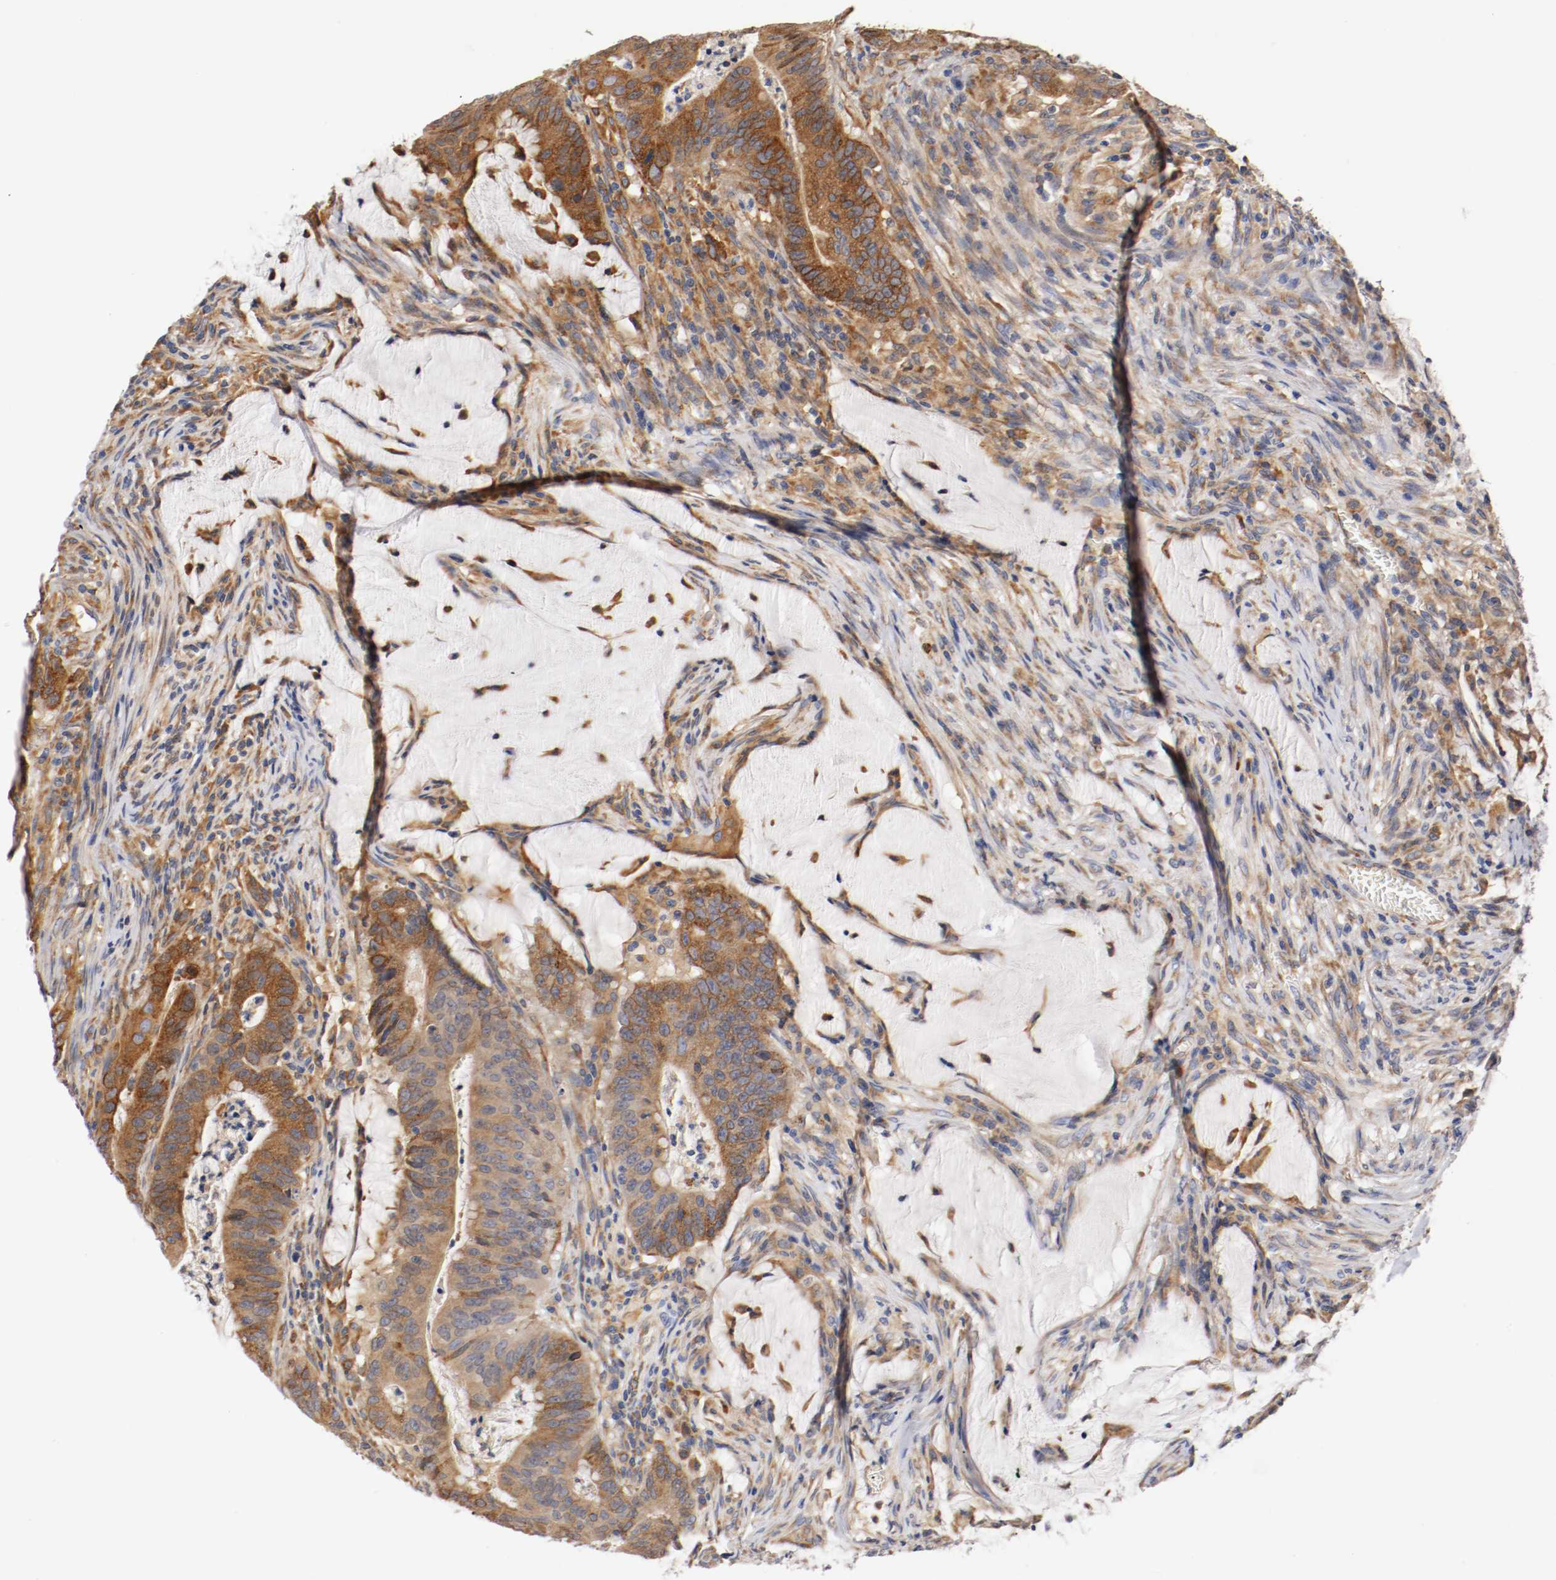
{"staining": {"intensity": "strong", "quantity": ">75%", "location": "cytoplasmic/membranous"}, "tissue": "colorectal cancer", "cell_type": "Tumor cells", "image_type": "cancer", "snomed": [{"axis": "morphology", "description": "Adenocarcinoma, NOS"}, {"axis": "topography", "description": "Colon"}], "caption": "About >75% of tumor cells in colorectal adenocarcinoma reveal strong cytoplasmic/membranous protein expression as visualized by brown immunohistochemical staining.", "gene": "TNFSF13", "patient": {"sex": "male", "age": 45}}